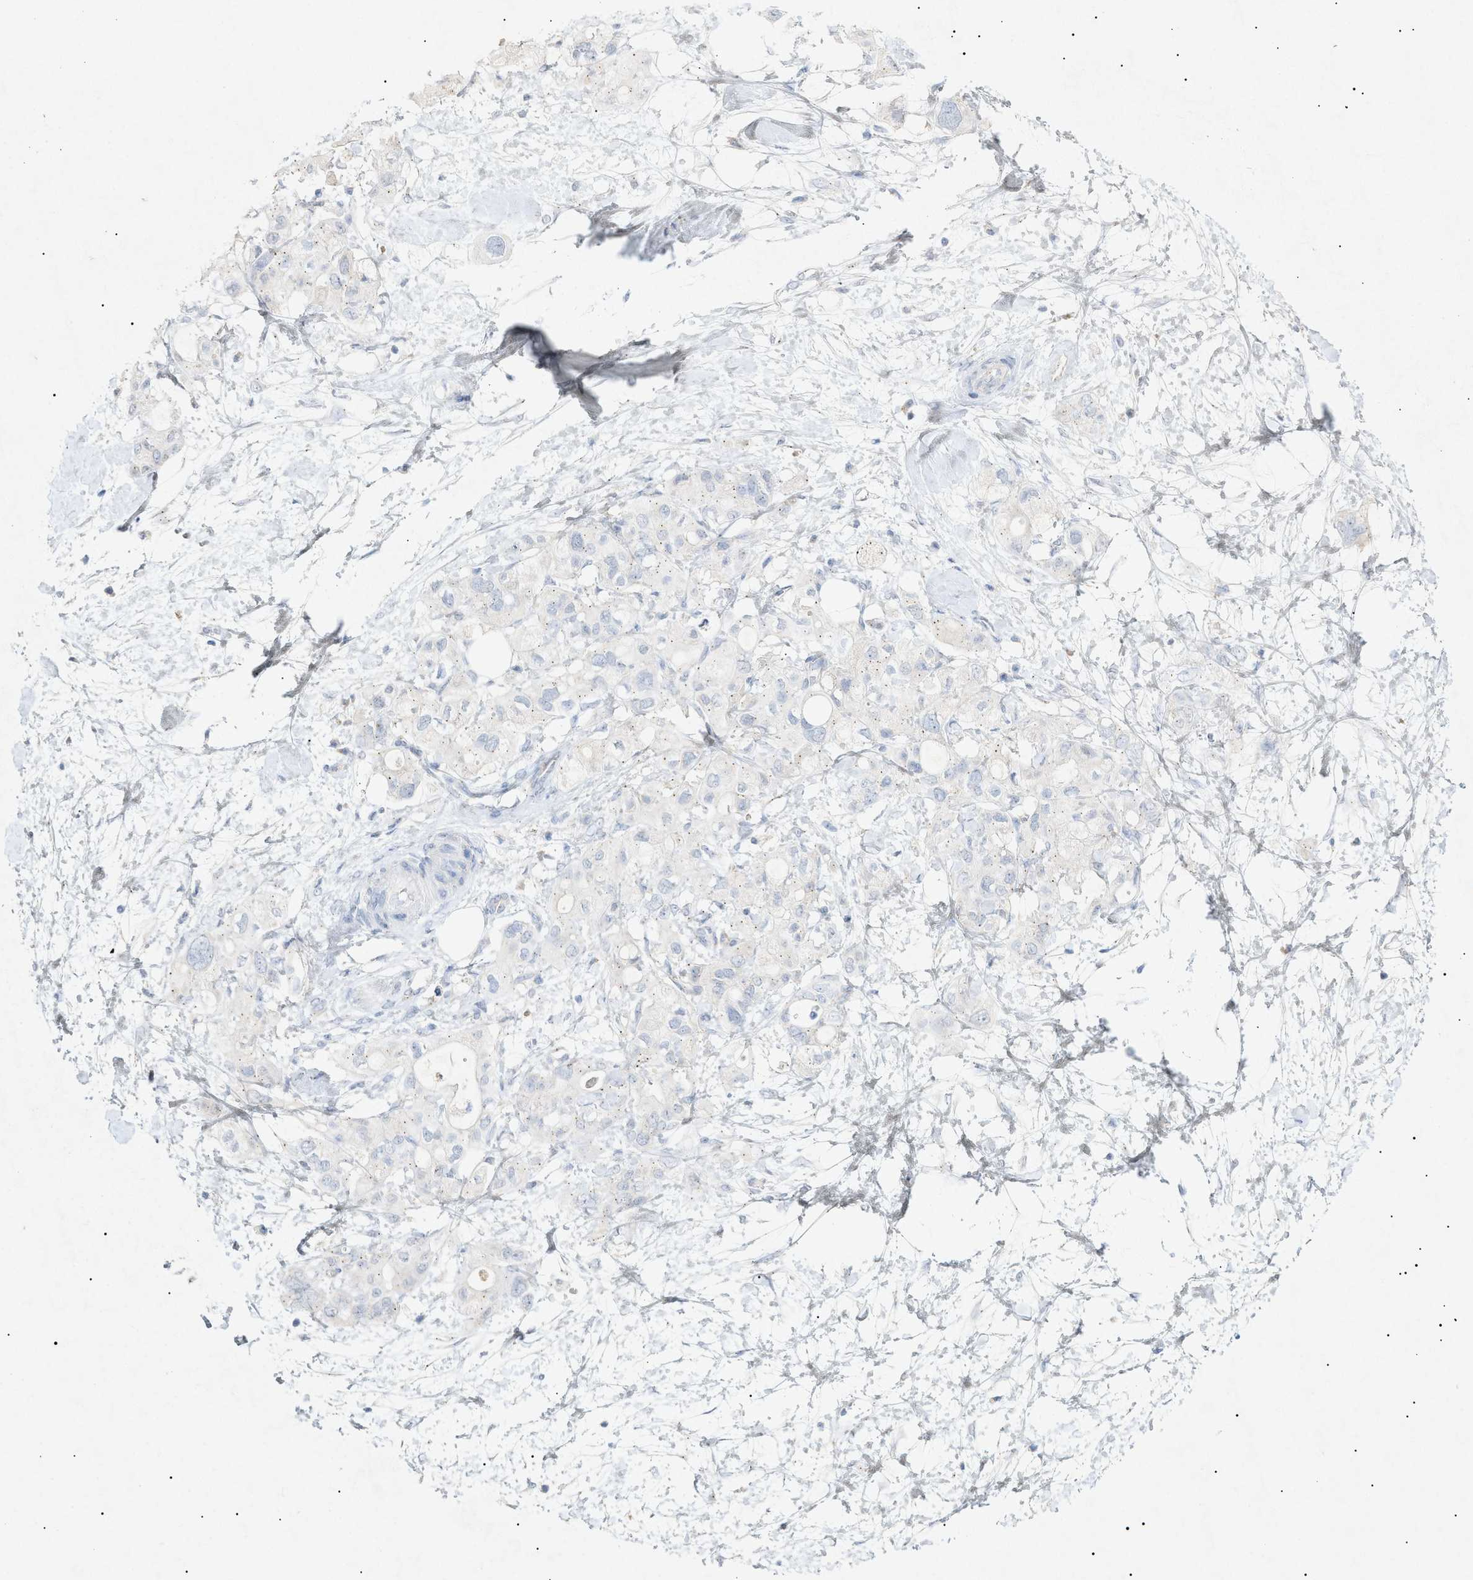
{"staining": {"intensity": "negative", "quantity": "none", "location": "none"}, "tissue": "pancreatic cancer", "cell_type": "Tumor cells", "image_type": "cancer", "snomed": [{"axis": "morphology", "description": "Adenocarcinoma, NOS"}, {"axis": "topography", "description": "Pancreas"}], "caption": "The micrograph shows no staining of tumor cells in adenocarcinoma (pancreatic).", "gene": "SLC25A31", "patient": {"sex": "female", "age": 56}}